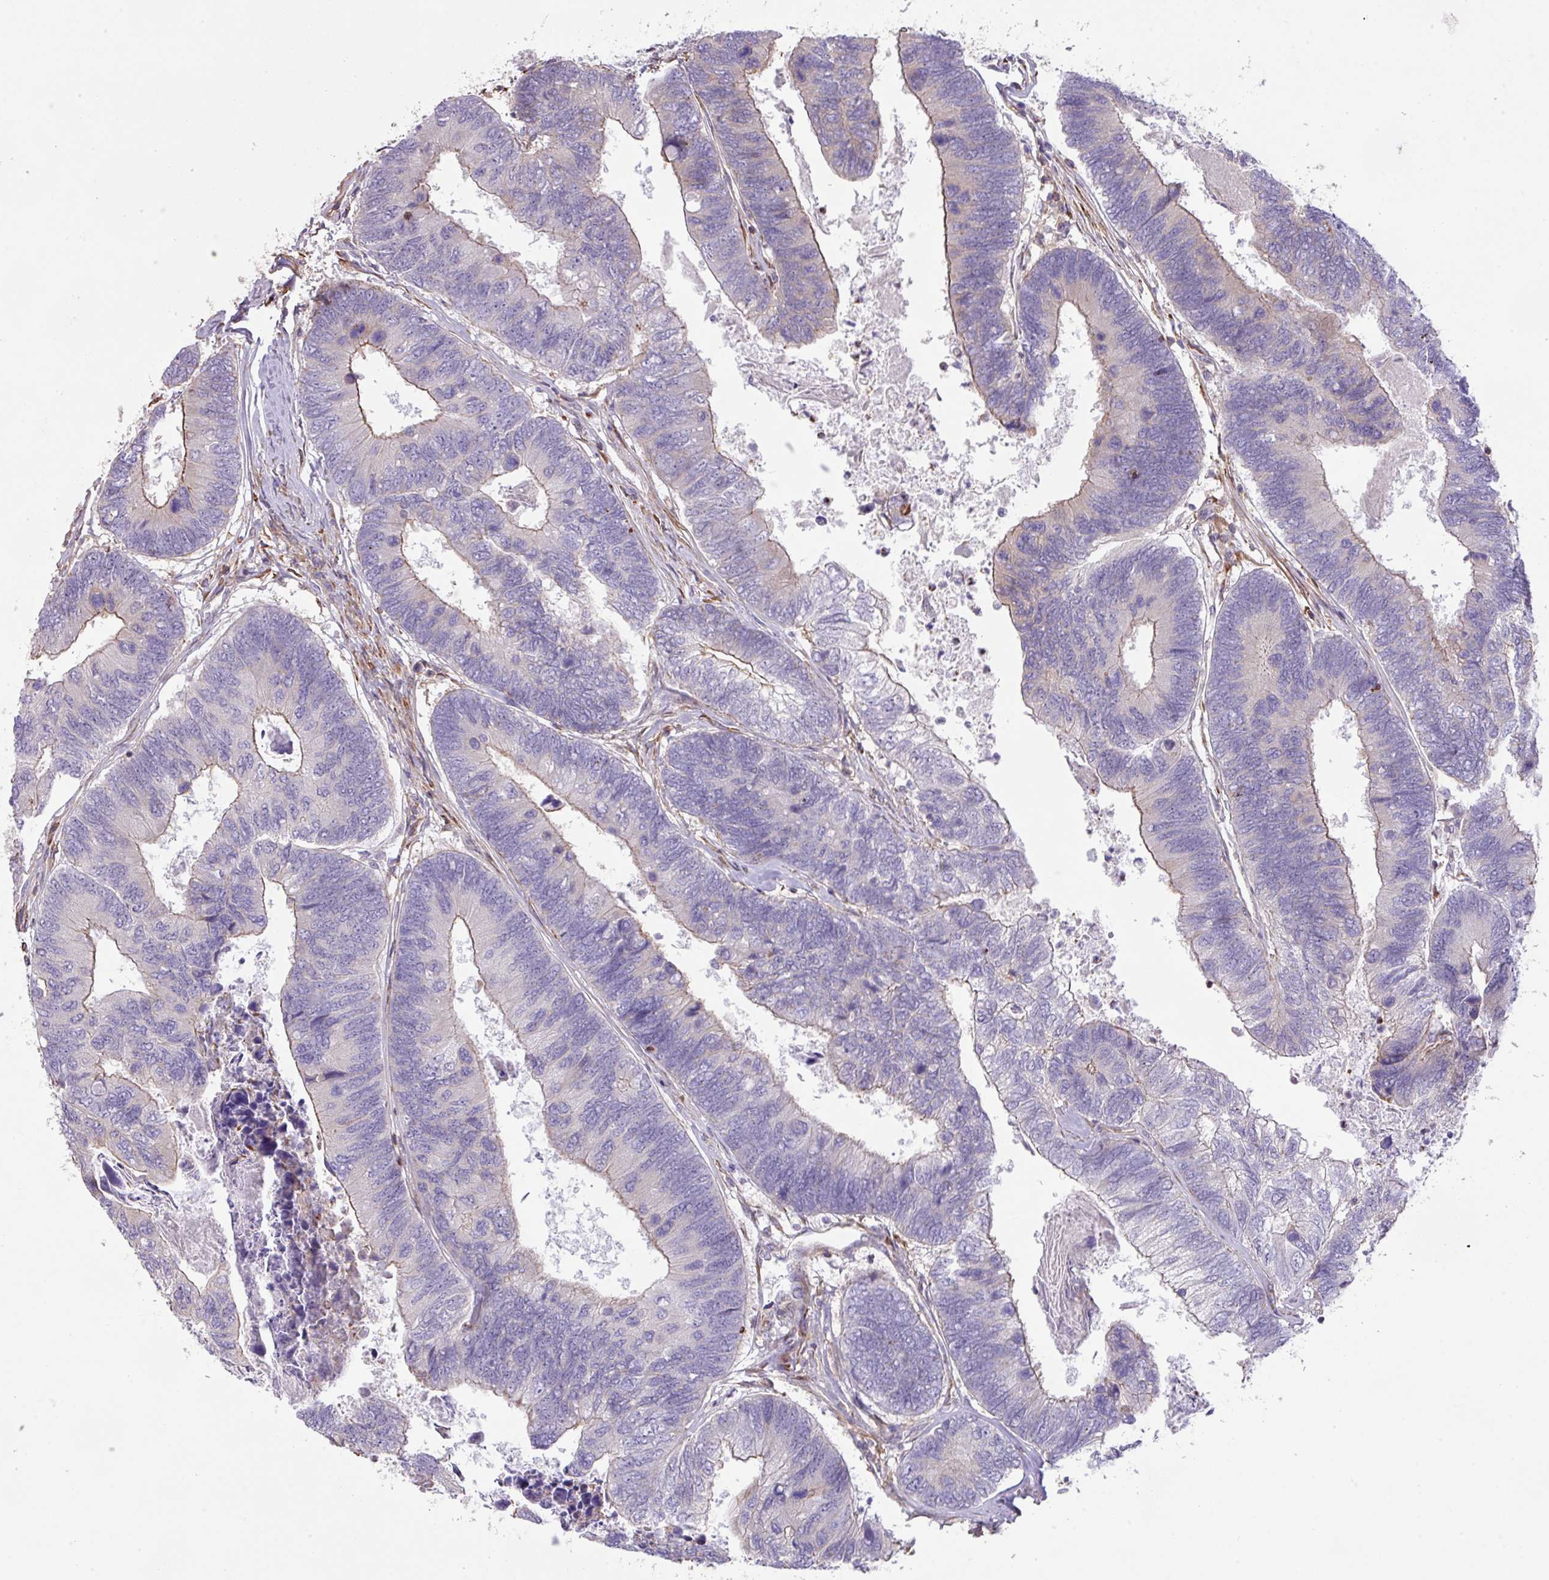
{"staining": {"intensity": "weak", "quantity": "<25%", "location": "cytoplasmic/membranous"}, "tissue": "colorectal cancer", "cell_type": "Tumor cells", "image_type": "cancer", "snomed": [{"axis": "morphology", "description": "Adenocarcinoma, NOS"}, {"axis": "topography", "description": "Colon"}], "caption": "Micrograph shows no protein expression in tumor cells of adenocarcinoma (colorectal) tissue.", "gene": "LRRC41", "patient": {"sex": "female", "age": 67}}